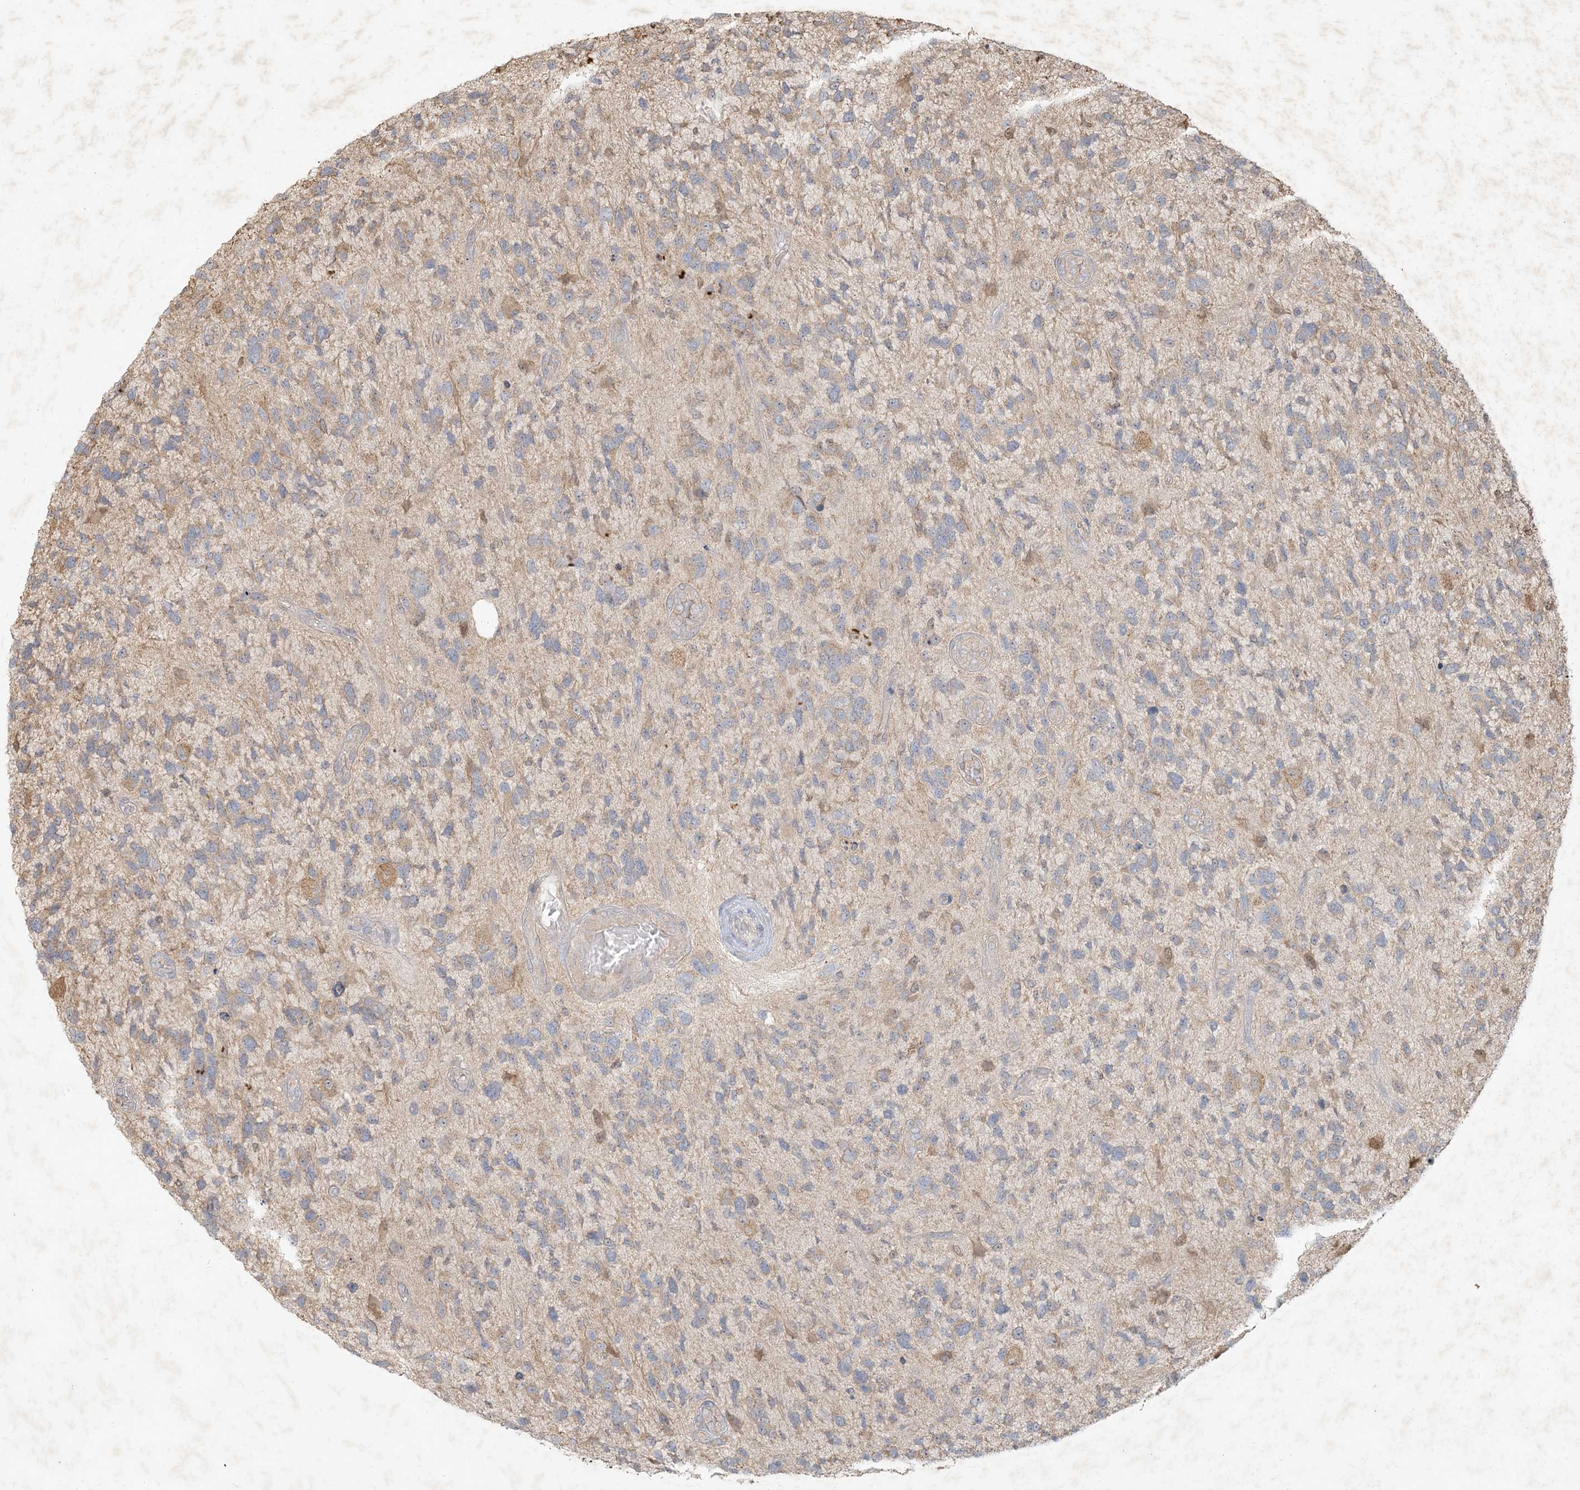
{"staining": {"intensity": "weak", "quantity": "<25%", "location": "cytoplasmic/membranous"}, "tissue": "glioma", "cell_type": "Tumor cells", "image_type": "cancer", "snomed": [{"axis": "morphology", "description": "Glioma, malignant, High grade"}, {"axis": "topography", "description": "Brain"}], "caption": "High magnification brightfield microscopy of malignant glioma (high-grade) stained with DAB (3,3'-diaminobenzidine) (brown) and counterstained with hematoxylin (blue): tumor cells show no significant expression.", "gene": "MCOLN1", "patient": {"sex": "female", "age": 58}}